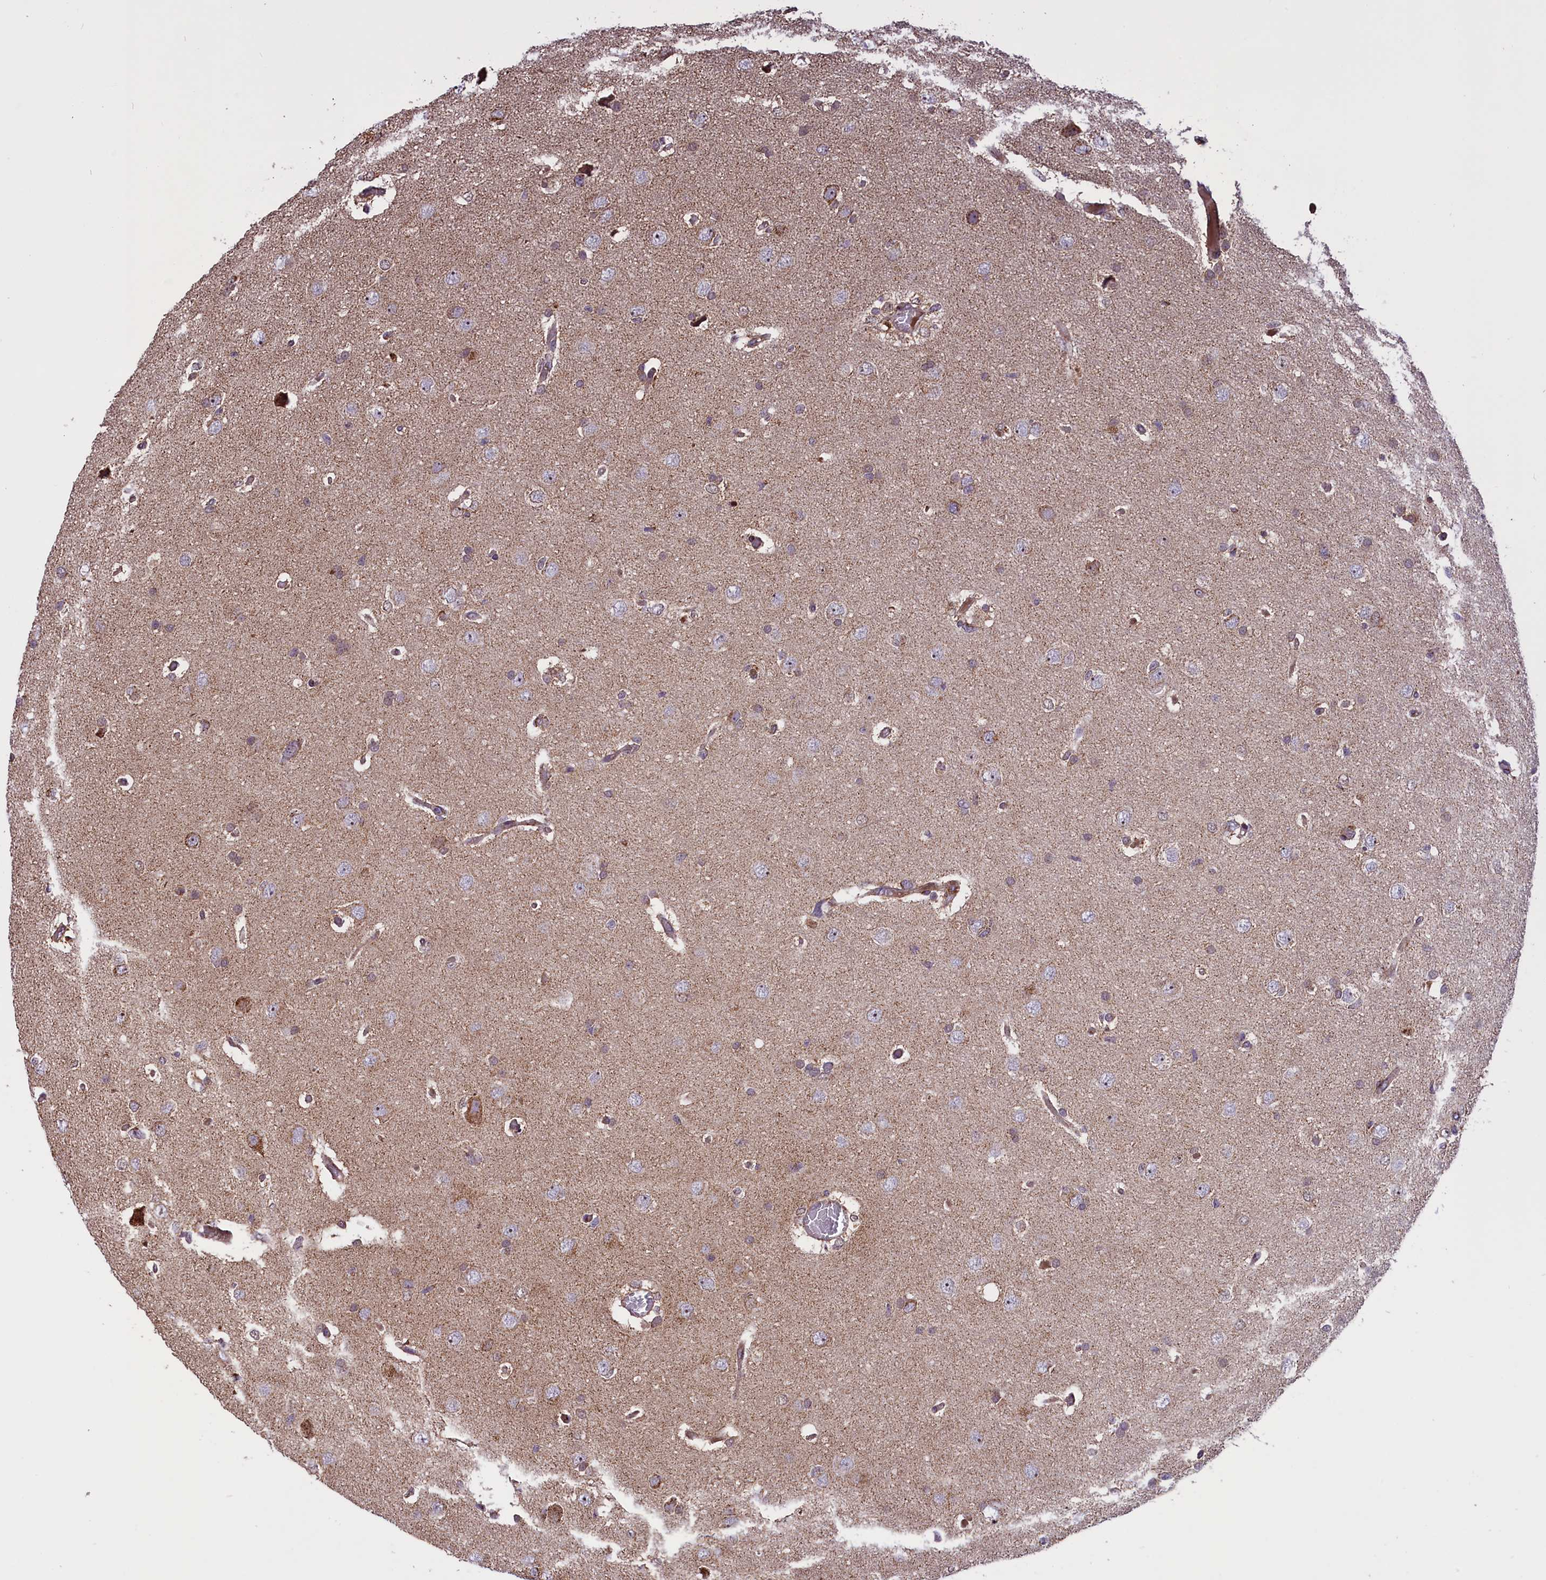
{"staining": {"intensity": "weak", "quantity": "25%-75%", "location": "cytoplasmic/membranous"}, "tissue": "glioma", "cell_type": "Tumor cells", "image_type": "cancer", "snomed": [{"axis": "morphology", "description": "Glioma, malignant, High grade"}, {"axis": "topography", "description": "Brain"}], "caption": "Glioma stained with DAB (3,3'-diaminobenzidine) immunohistochemistry displays low levels of weak cytoplasmic/membranous positivity in about 25%-75% of tumor cells.", "gene": "GLRX5", "patient": {"sex": "female", "age": 59}}